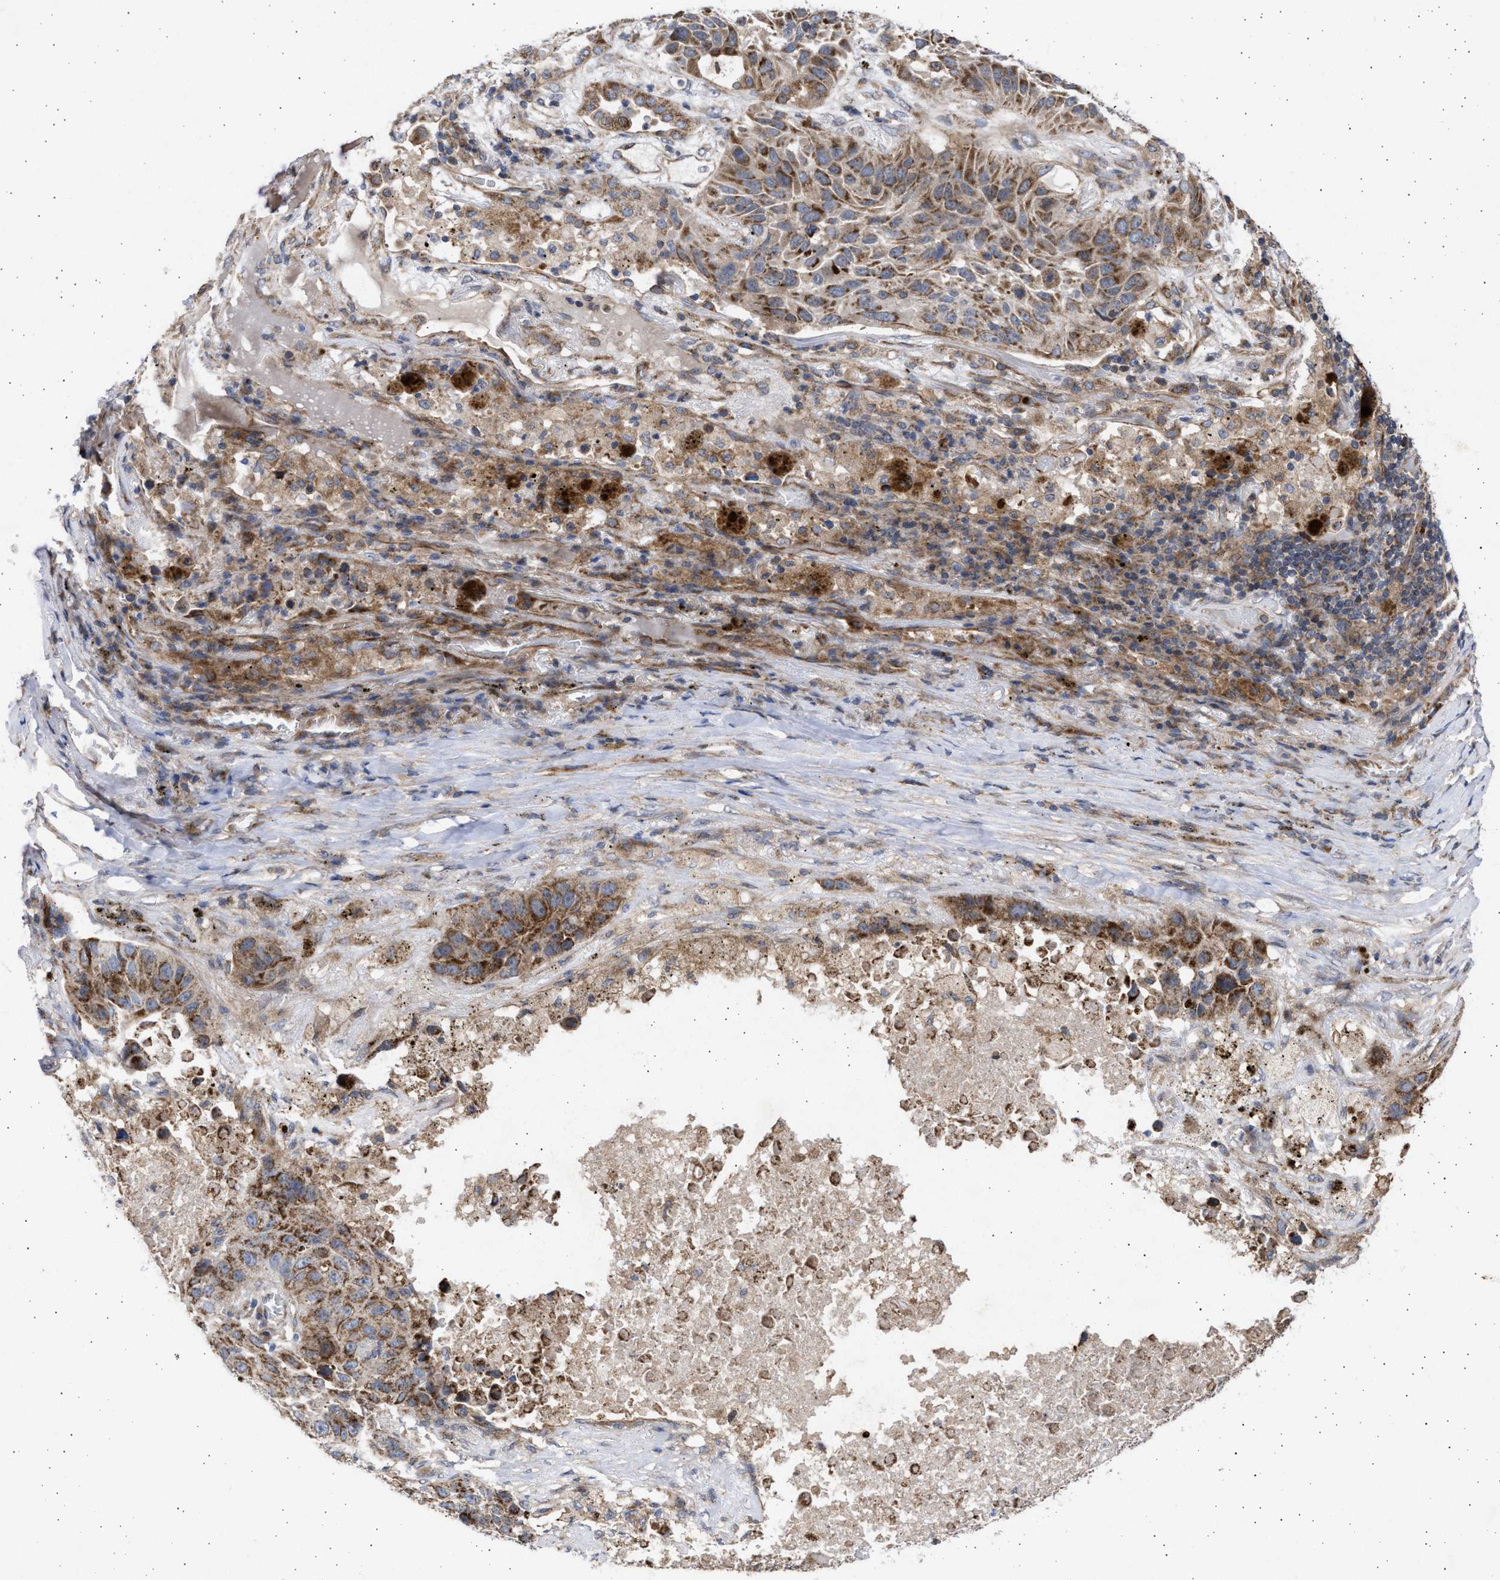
{"staining": {"intensity": "strong", "quantity": "25%-75%", "location": "cytoplasmic/membranous"}, "tissue": "lung cancer", "cell_type": "Tumor cells", "image_type": "cancer", "snomed": [{"axis": "morphology", "description": "Squamous cell carcinoma, NOS"}, {"axis": "topography", "description": "Lung"}], "caption": "Human lung cancer stained with a protein marker reveals strong staining in tumor cells.", "gene": "TTC19", "patient": {"sex": "male", "age": 57}}